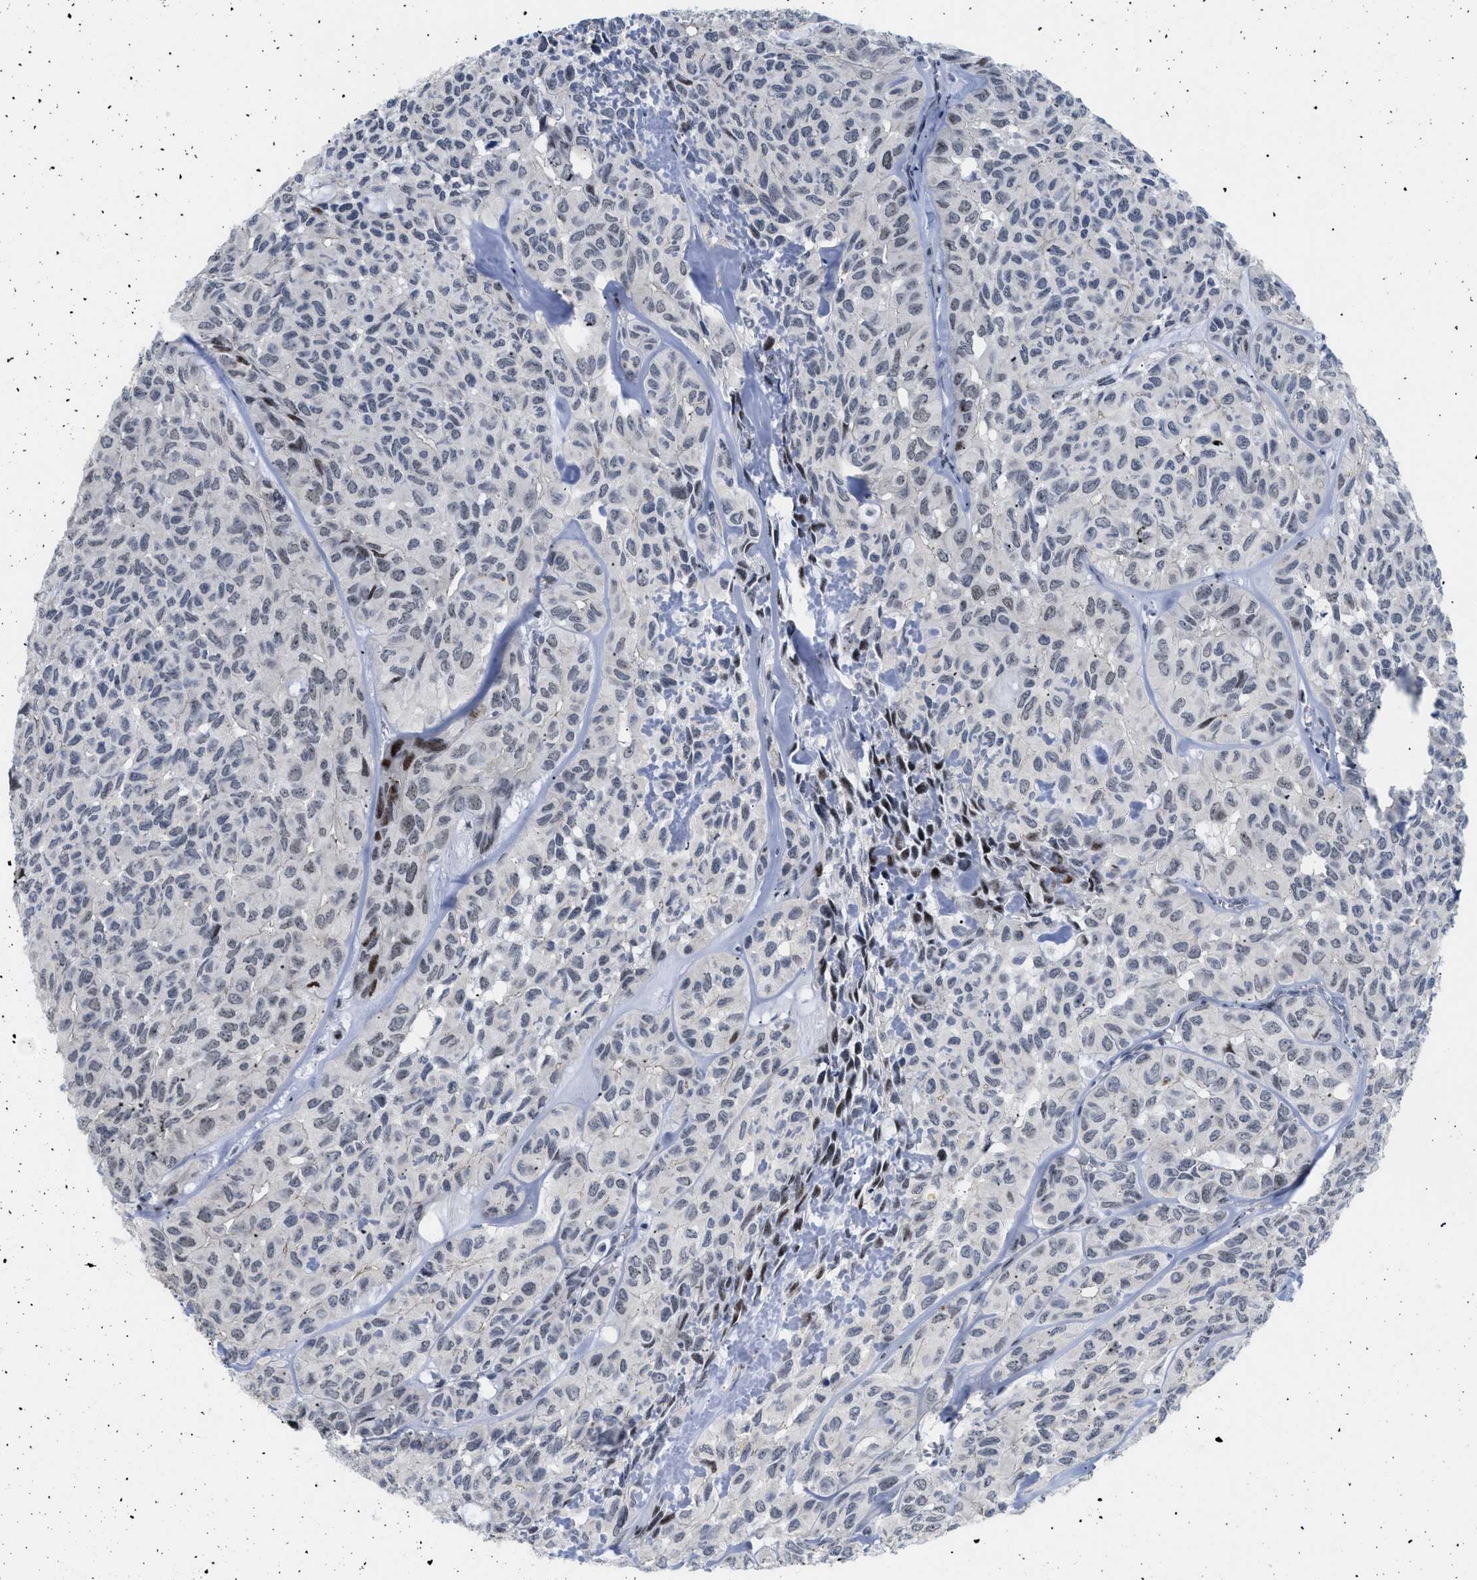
{"staining": {"intensity": "strong", "quantity": "<25%", "location": "nuclear"}, "tissue": "head and neck cancer", "cell_type": "Tumor cells", "image_type": "cancer", "snomed": [{"axis": "morphology", "description": "Adenocarcinoma, NOS"}, {"axis": "topography", "description": "Salivary gland, NOS"}, {"axis": "topography", "description": "Head-Neck"}], "caption": "Immunohistochemistry (IHC) of human head and neck adenocarcinoma shows medium levels of strong nuclear expression in approximately <25% of tumor cells.", "gene": "MED1", "patient": {"sex": "female", "age": 76}}